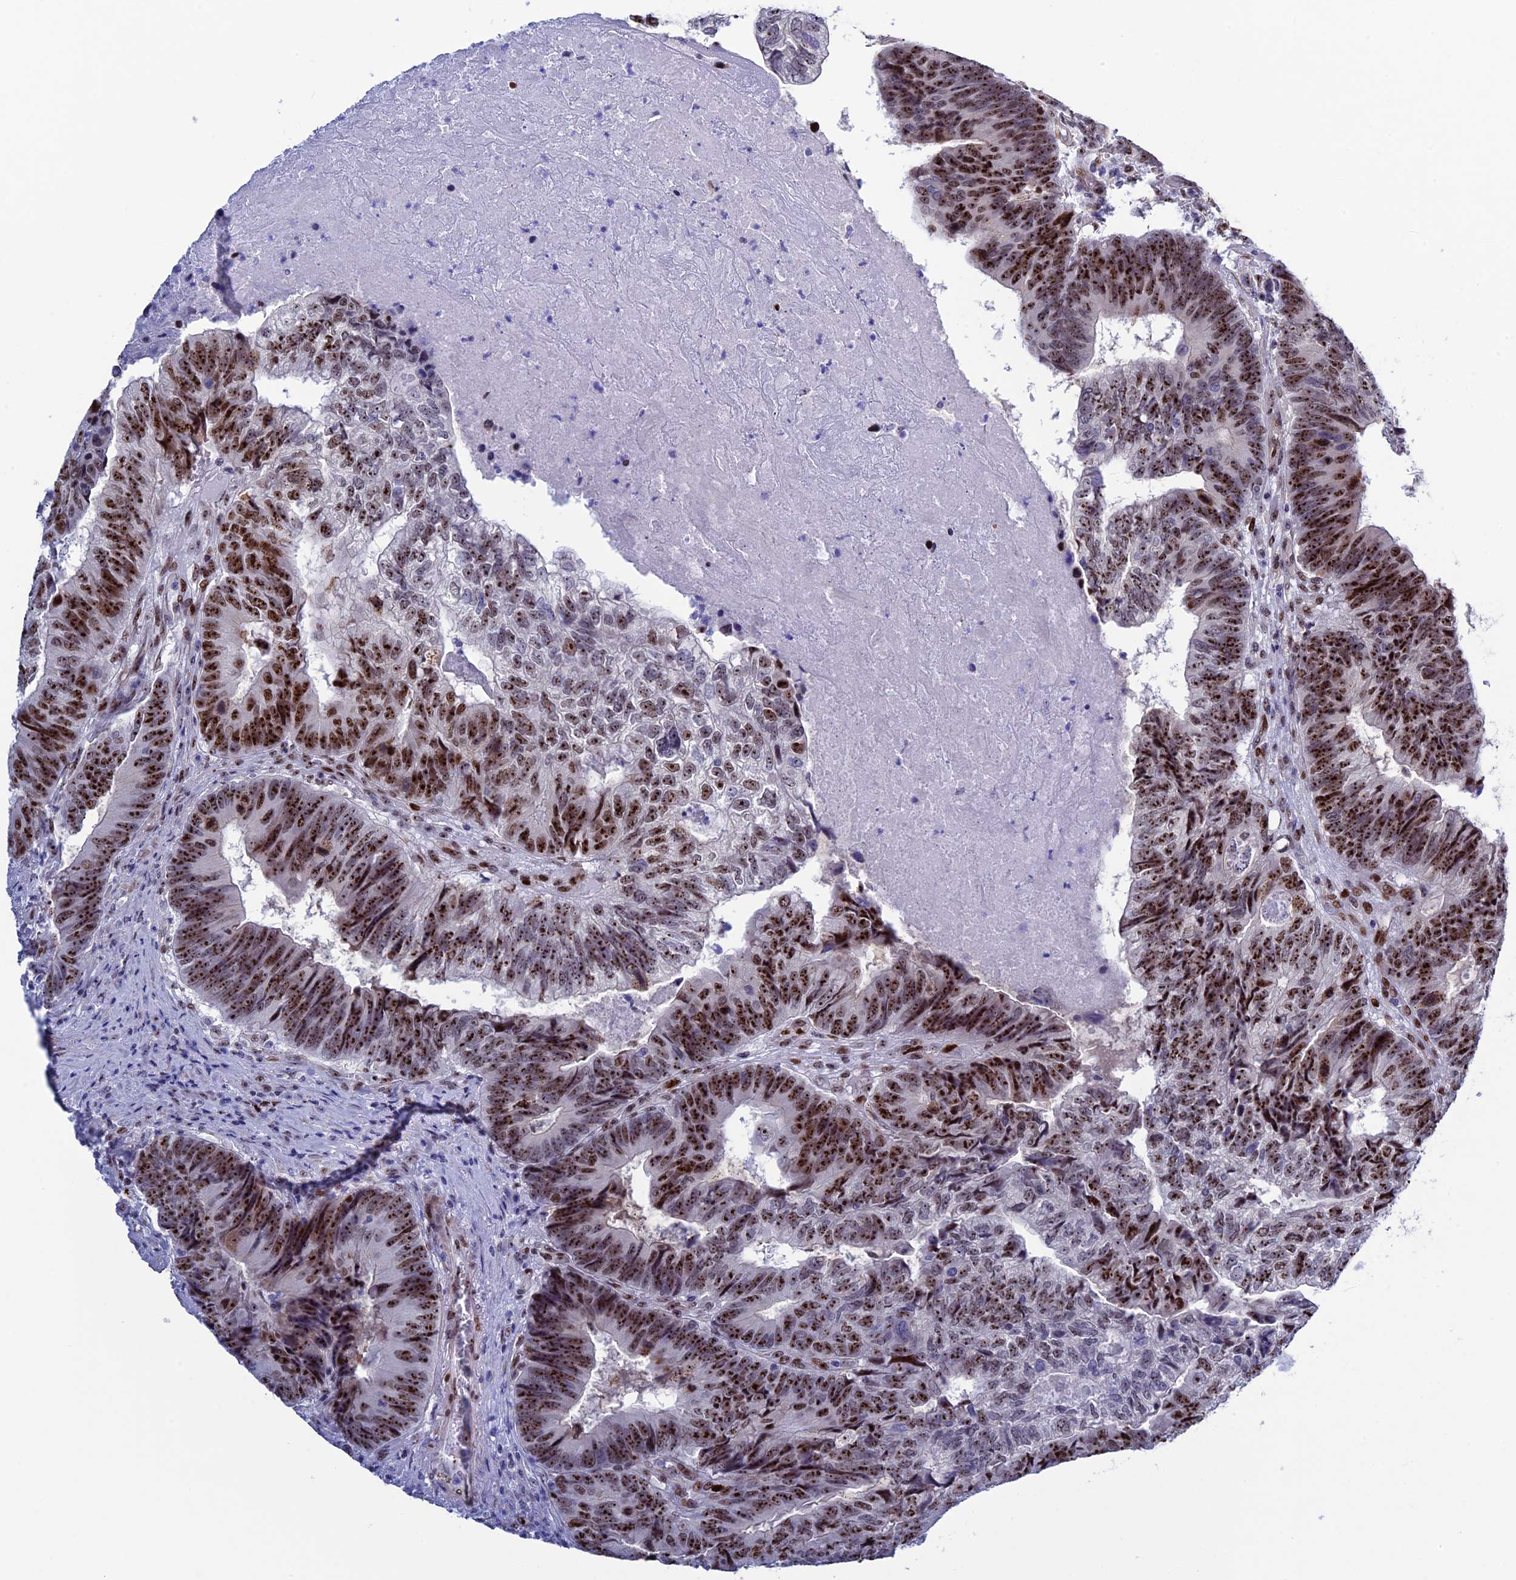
{"staining": {"intensity": "strong", "quantity": ">75%", "location": "nuclear"}, "tissue": "colorectal cancer", "cell_type": "Tumor cells", "image_type": "cancer", "snomed": [{"axis": "morphology", "description": "Adenocarcinoma, NOS"}, {"axis": "topography", "description": "Colon"}], "caption": "A high-resolution image shows immunohistochemistry staining of colorectal cancer (adenocarcinoma), which exhibits strong nuclear expression in approximately >75% of tumor cells. The protein of interest is stained brown, and the nuclei are stained in blue (DAB (3,3'-diaminobenzidine) IHC with brightfield microscopy, high magnification).", "gene": "CCDC86", "patient": {"sex": "female", "age": 67}}